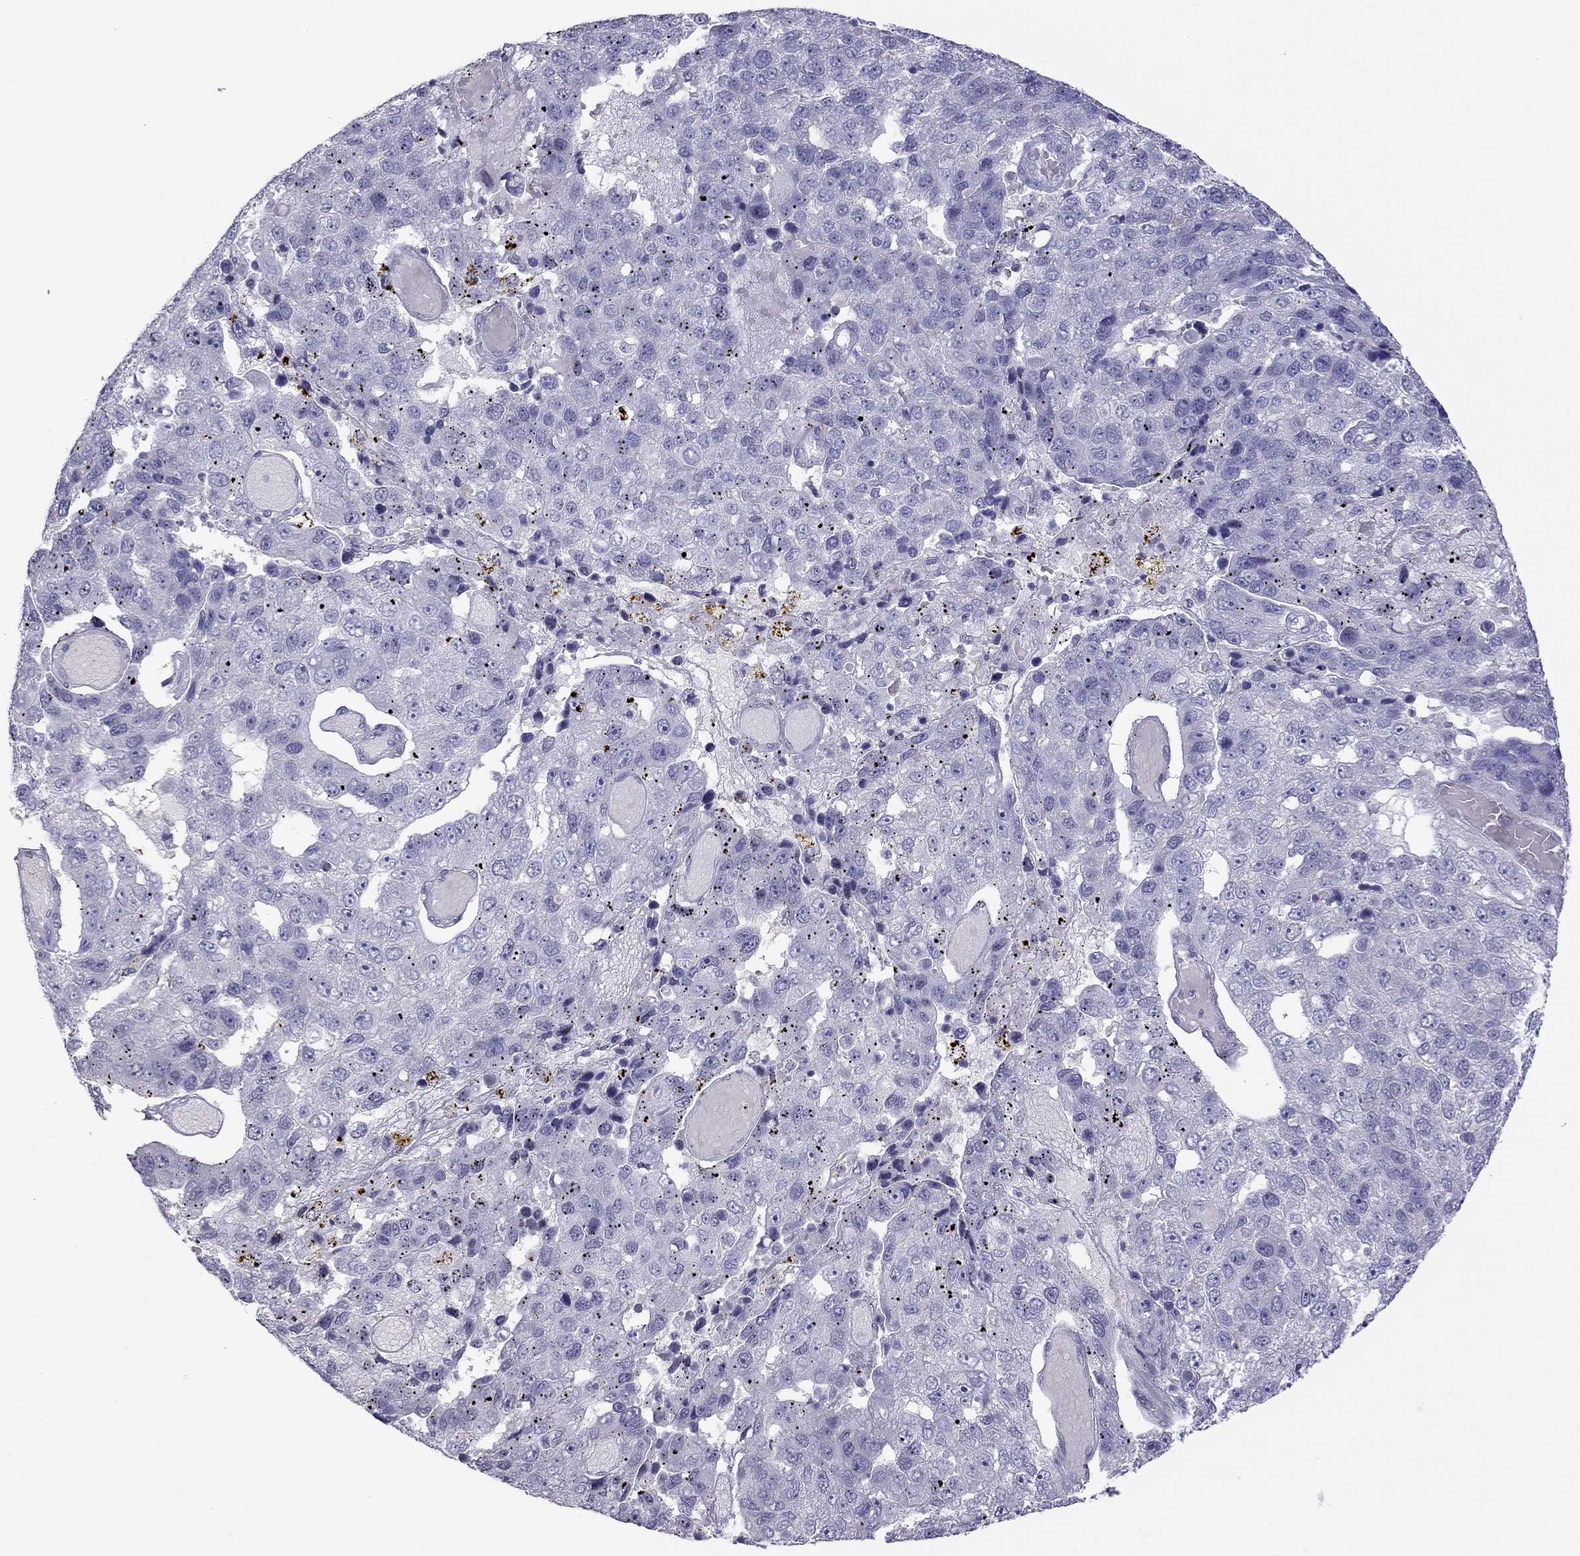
{"staining": {"intensity": "negative", "quantity": "none", "location": "none"}, "tissue": "pancreatic cancer", "cell_type": "Tumor cells", "image_type": "cancer", "snomed": [{"axis": "morphology", "description": "Adenocarcinoma, NOS"}, {"axis": "topography", "description": "Pancreas"}], "caption": "This is an immunohistochemistry (IHC) histopathology image of human pancreatic adenocarcinoma. There is no positivity in tumor cells.", "gene": "TEX14", "patient": {"sex": "female", "age": 61}}